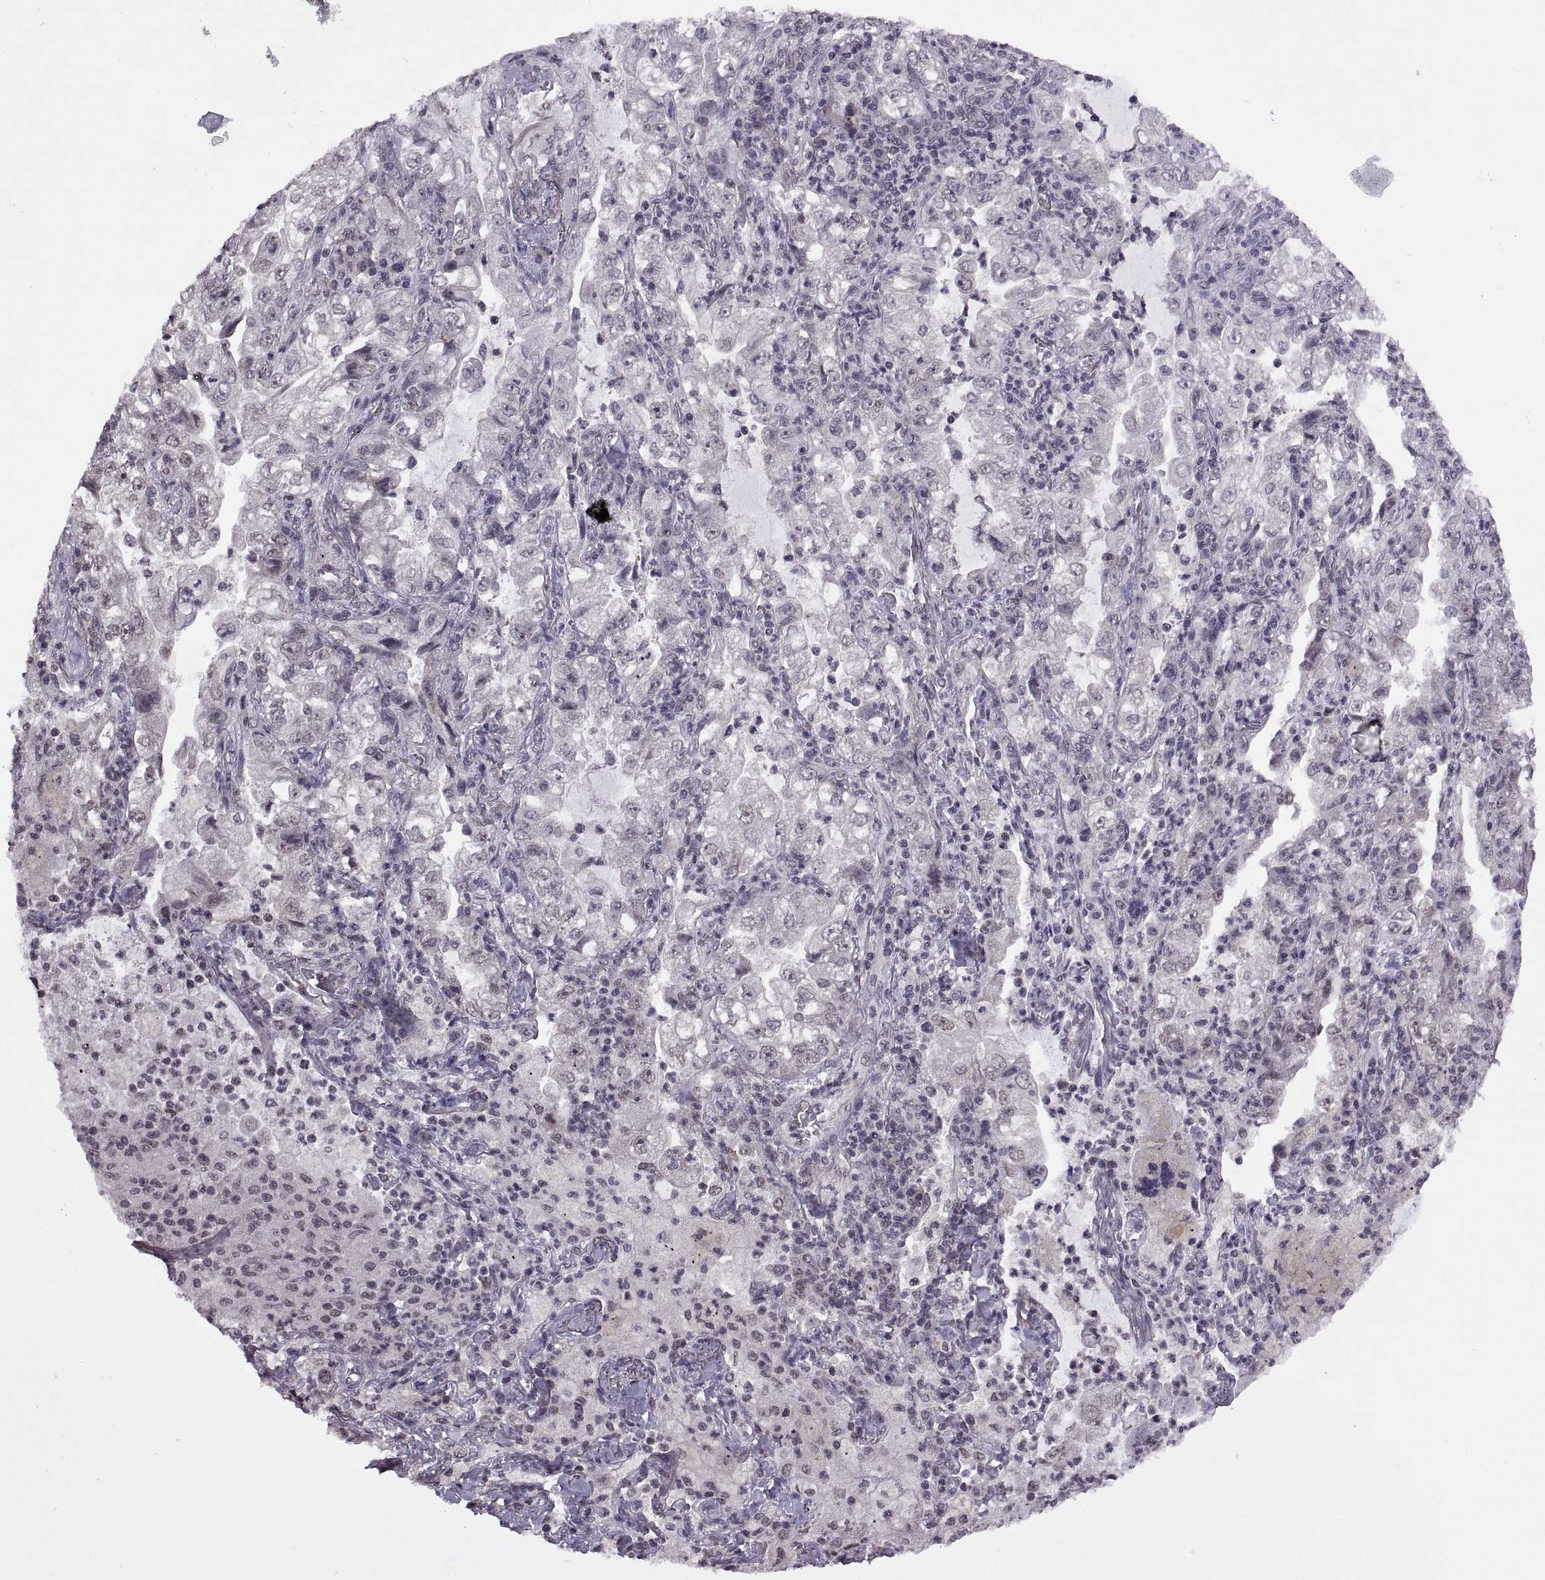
{"staining": {"intensity": "negative", "quantity": "none", "location": "none"}, "tissue": "lung cancer", "cell_type": "Tumor cells", "image_type": "cancer", "snomed": [{"axis": "morphology", "description": "Adenocarcinoma, NOS"}, {"axis": "topography", "description": "Lung"}], "caption": "Histopathology image shows no significant protein positivity in tumor cells of lung cancer (adenocarcinoma).", "gene": "INTS3", "patient": {"sex": "female", "age": 73}}